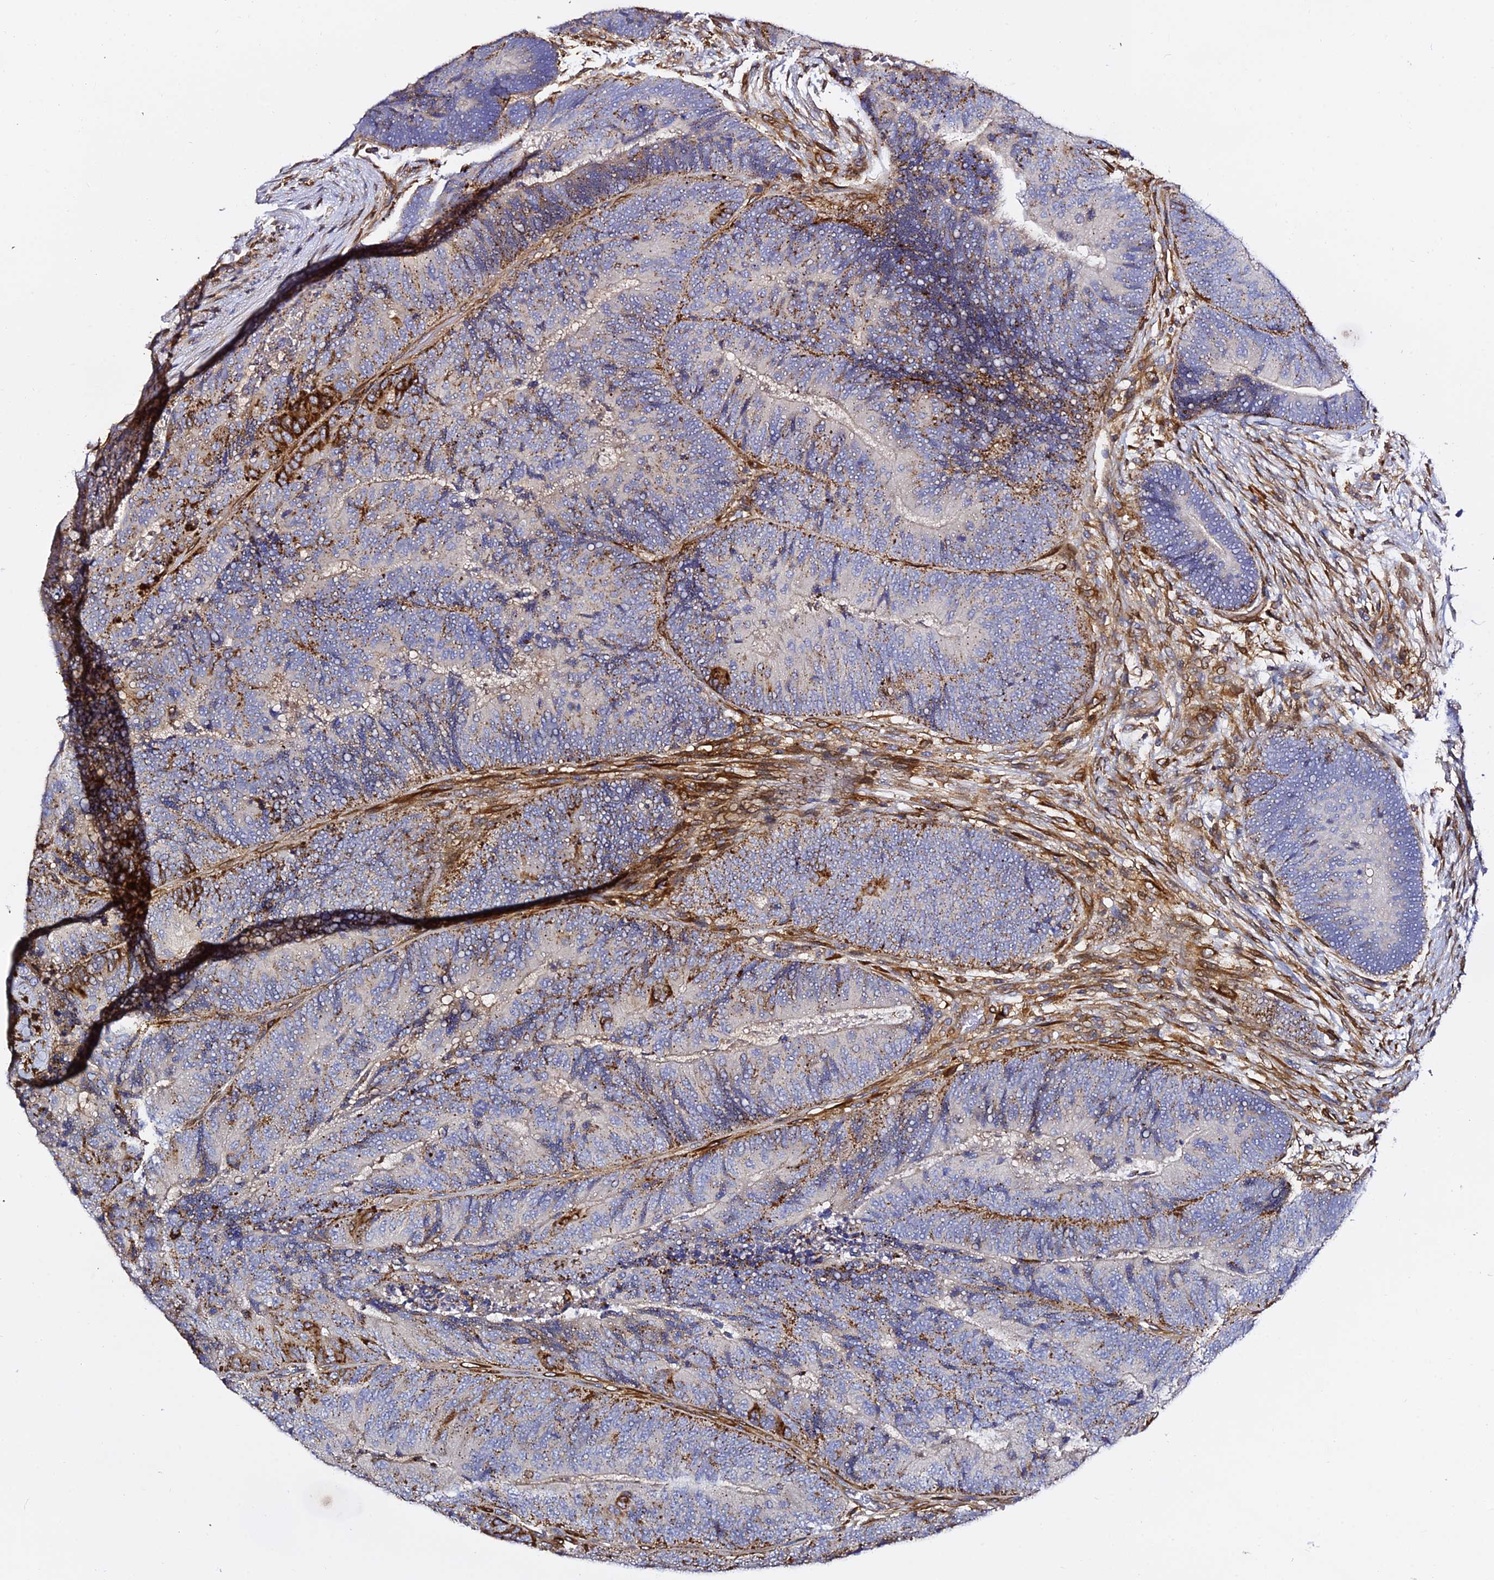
{"staining": {"intensity": "strong", "quantity": "<25%", "location": "cytoplasmic/membranous"}, "tissue": "colorectal cancer", "cell_type": "Tumor cells", "image_type": "cancer", "snomed": [{"axis": "morphology", "description": "Adenocarcinoma, NOS"}, {"axis": "topography", "description": "Colon"}], "caption": "IHC photomicrograph of neoplastic tissue: human colorectal cancer stained using immunohistochemistry displays medium levels of strong protein expression localized specifically in the cytoplasmic/membranous of tumor cells, appearing as a cytoplasmic/membranous brown color.", "gene": "TRPV2", "patient": {"sex": "female", "age": 67}}